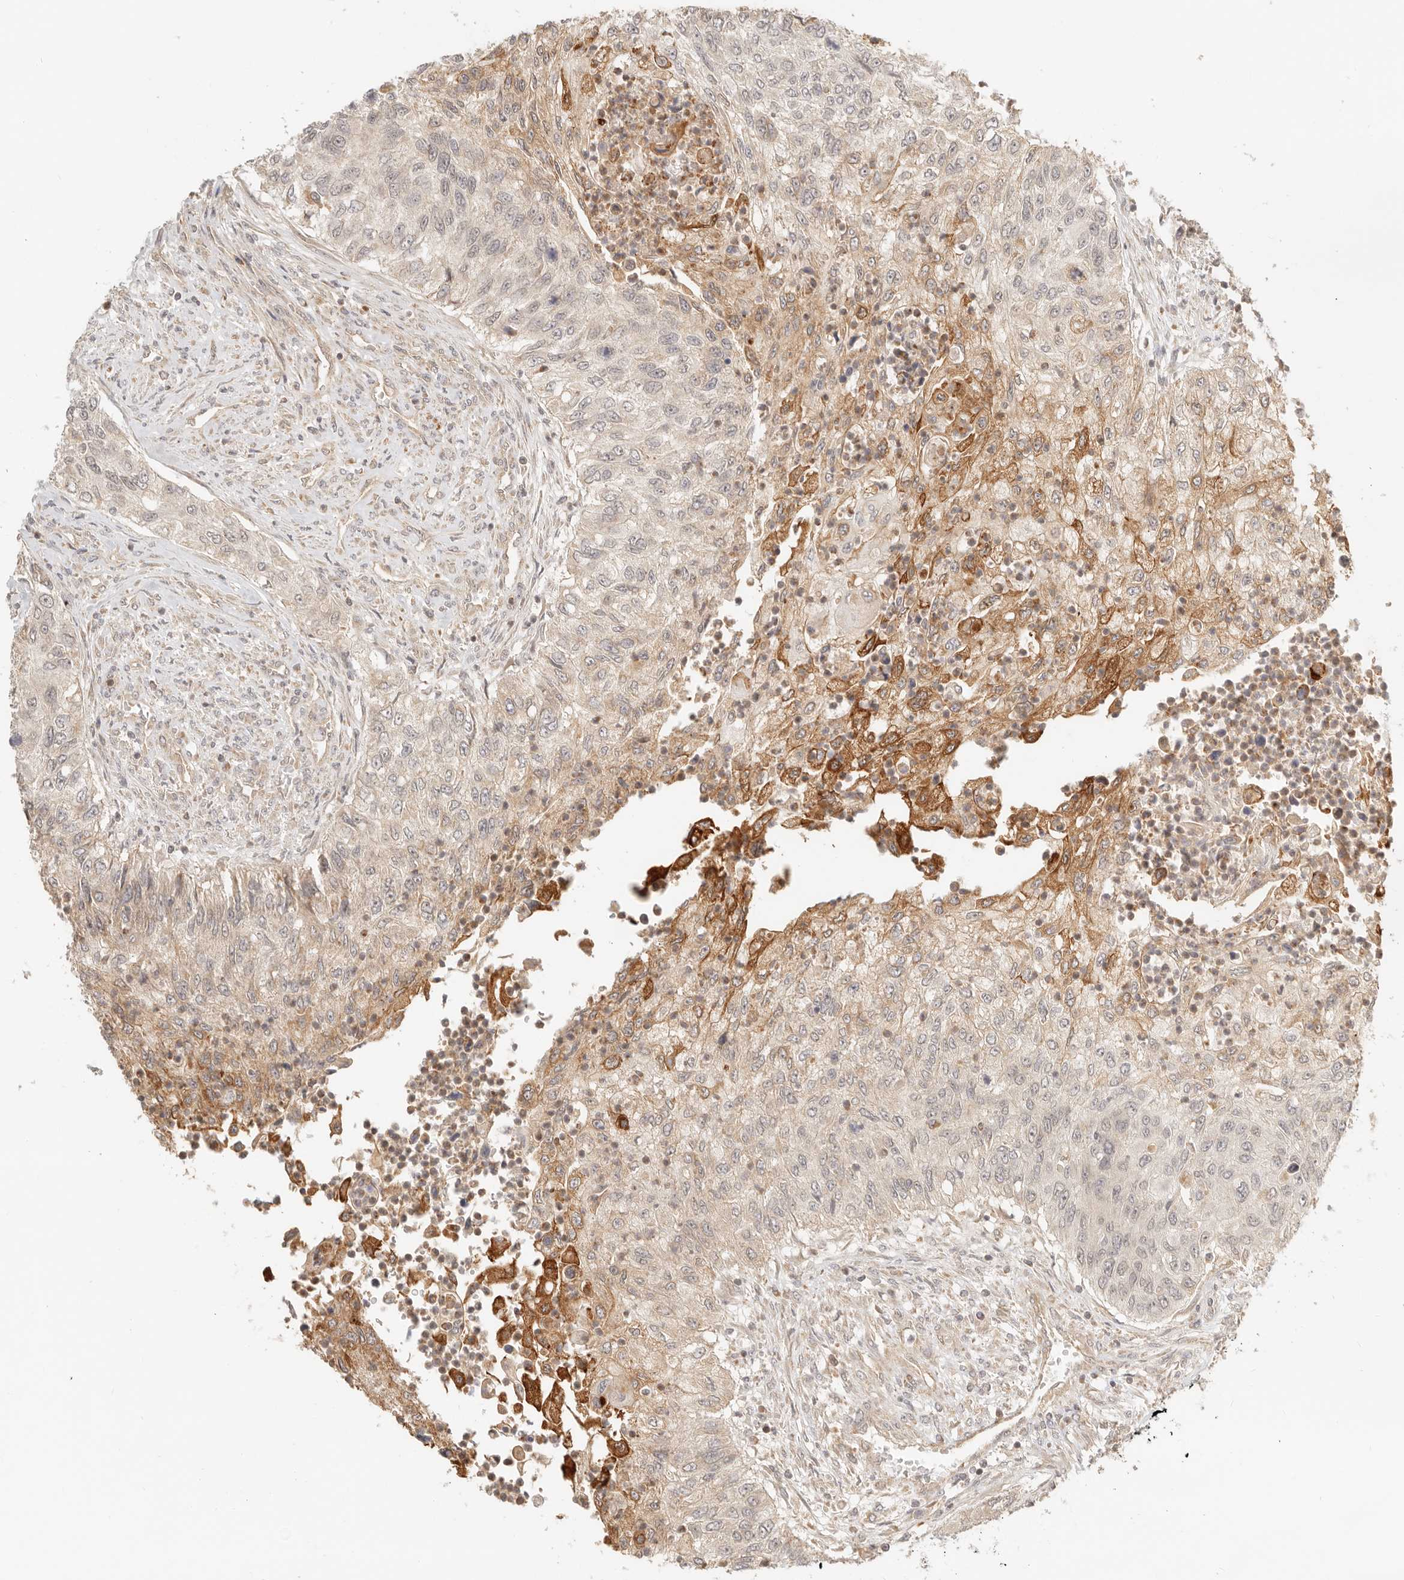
{"staining": {"intensity": "moderate", "quantity": "<25%", "location": "cytoplasmic/membranous"}, "tissue": "urothelial cancer", "cell_type": "Tumor cells", "image_type": "cancer", "snomed": [{"axis": "morphology", "description": "Urothelial carcinoma, High grade"}, {"axis": "topography", "description": "Urinary bladder"}], "caption": "An IHC micrograph of tumor tissue is shown. Protein staining in brown labels moderate cytoplasmic/membranous positivity in urothelial carcinoma (high-grade) within tumor cells.", "gene": "BAALC", "patient": {"sex": "female", "age": 60}}